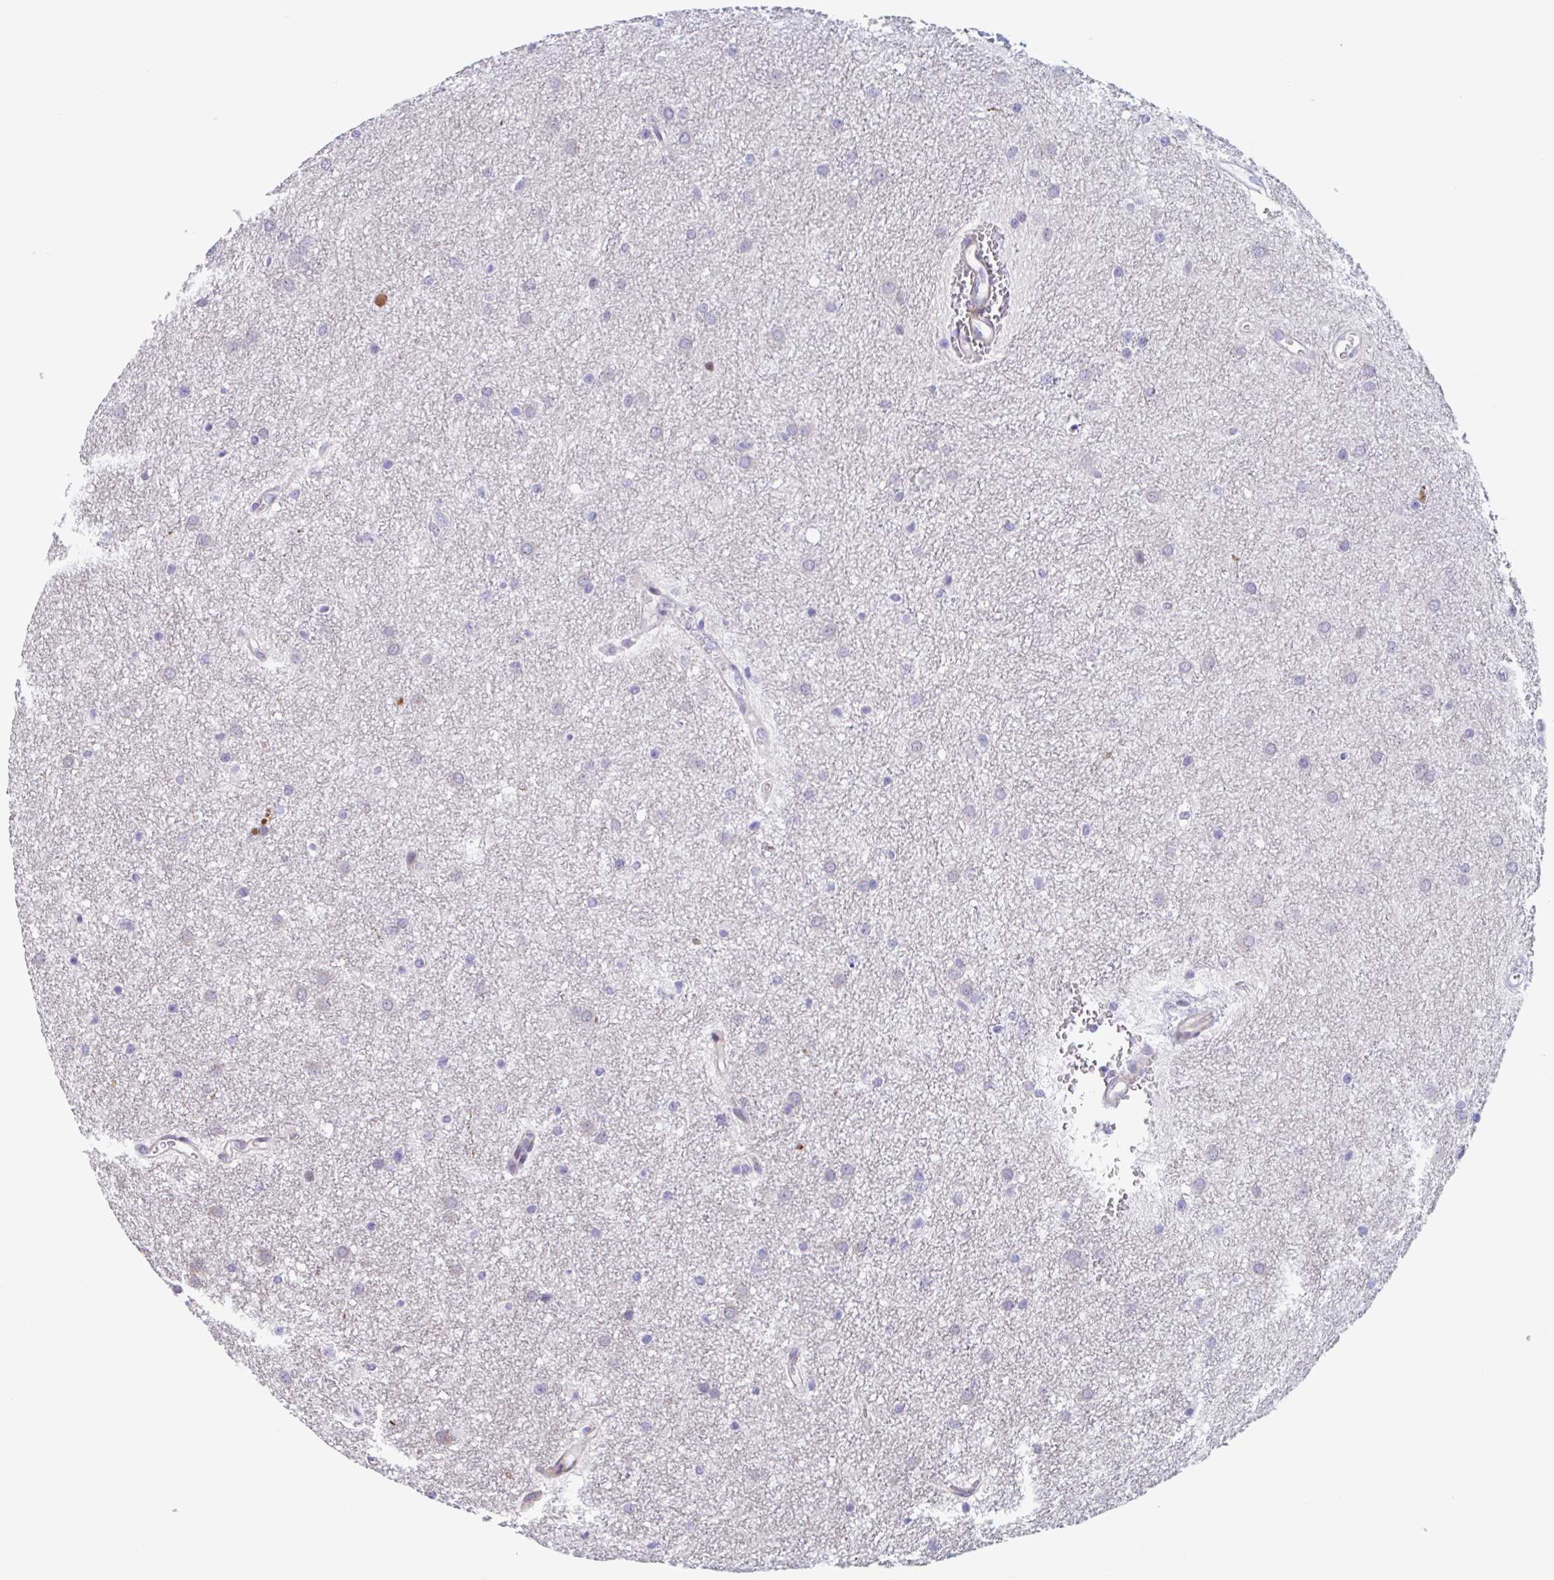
{"staining": {"intensity": "negative", "quantity": "none", "location": "none"}, "tissue": "glioma", "cell_type": "Tumor cells", "image_type": "cancer", "snomed": [{"axis": "morphology", "description": "Glioma, malignant, Low grade"}, {"axis": "topography", "description": "Cerebellum"}], "caption": "Malignant low-grade glioma was stained to show a protein in brown. There is no significant staining in tumor cells. Brightfield microscopy of immunohistochemistry (IHC) stained with DAB (3,3'-diaminobenzidine) (brown) and hematoxylin (blue), captured at high magnification.", "gene": "DUXA", "patient": {"sex": "female", "age": 5}}